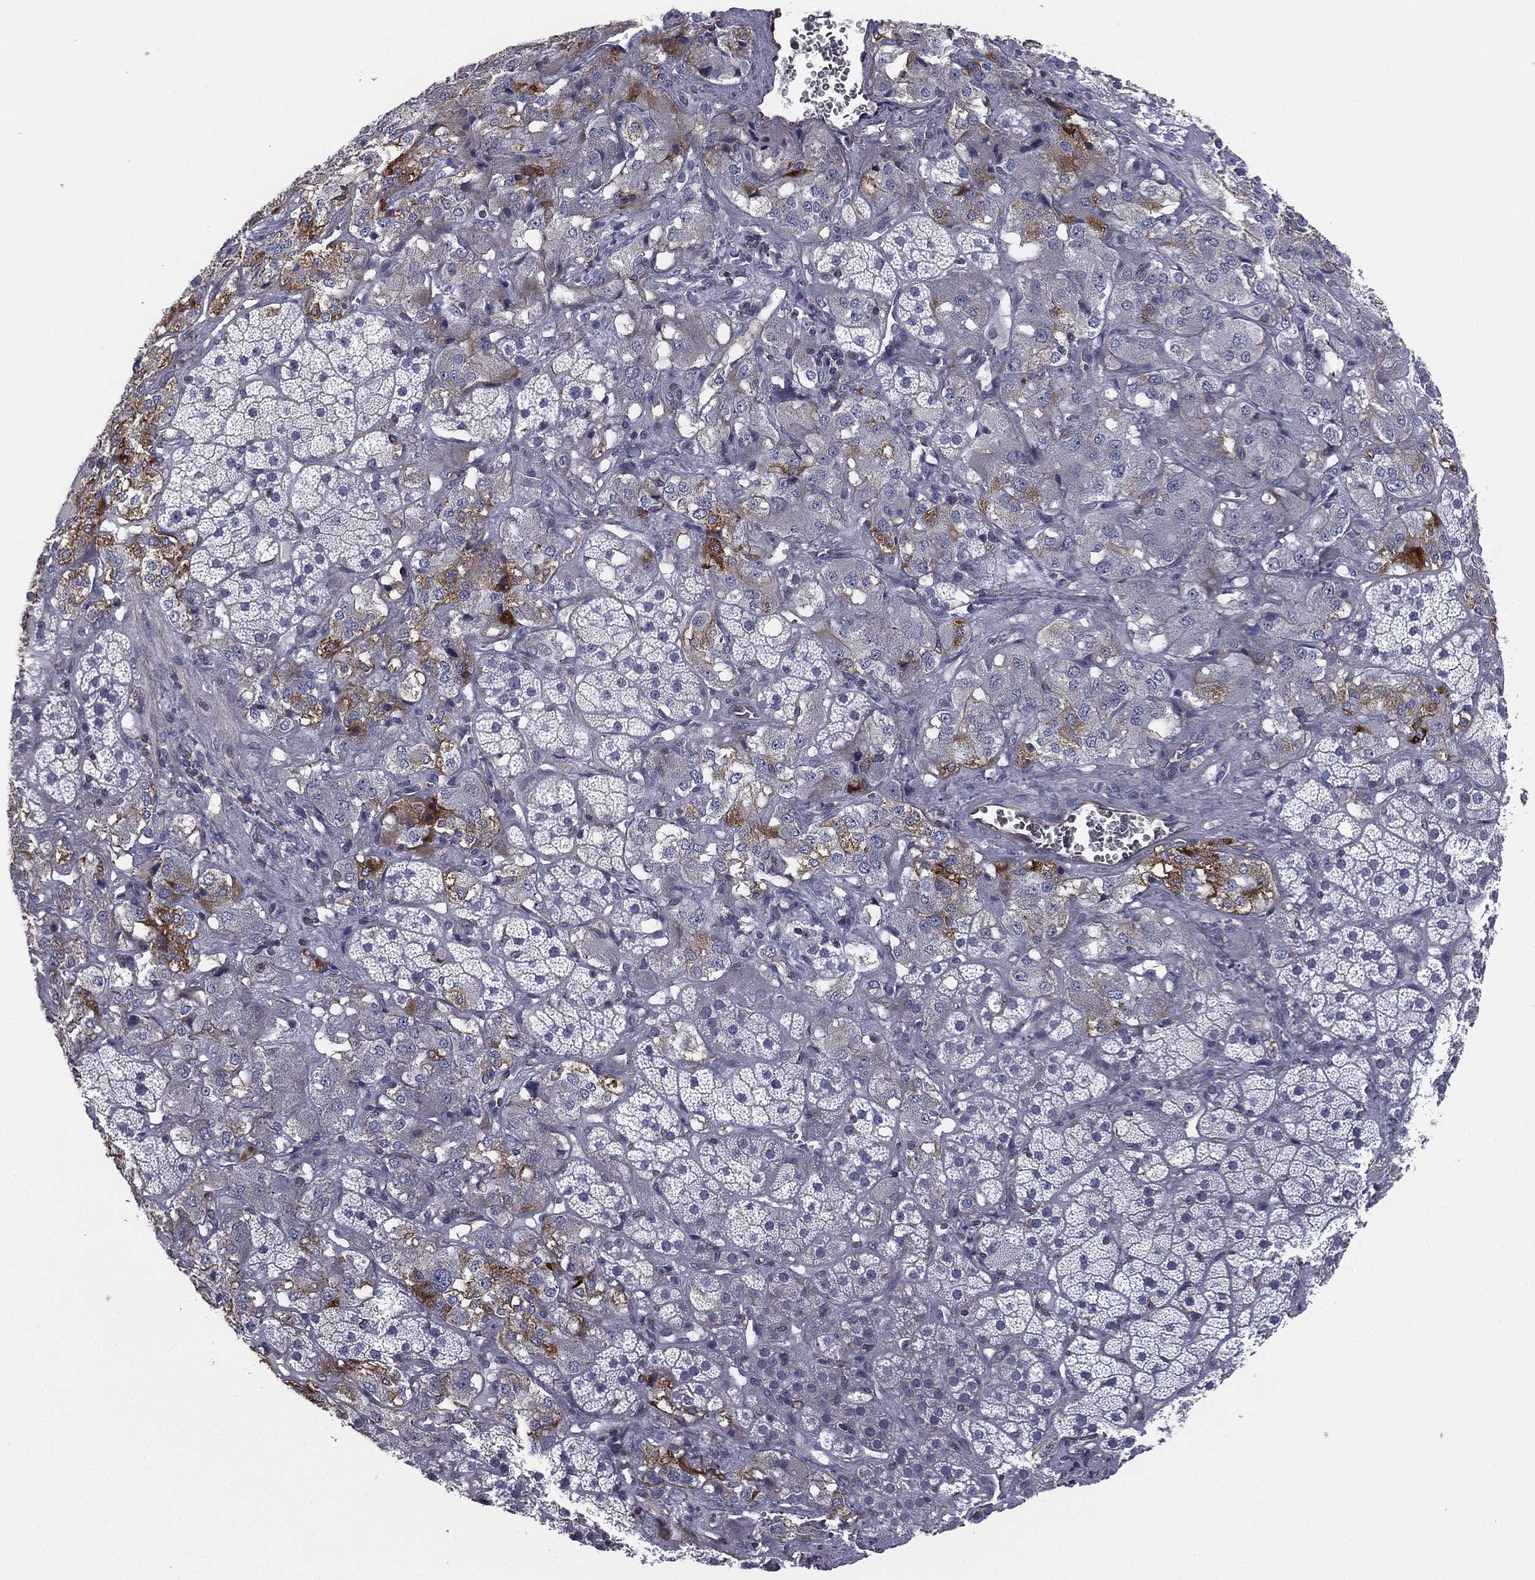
{"staining": {"intensity": "moderate", "quantity": "<25%", "location": "cytoplasmic/membranous"}, "tissue": "adrenal gland", "cell_type": "Glandular cells", "image_type": "normal", "snomed": [{"axis": "morphology", "description": "Normal tissue, NOS"}, {"axis": "topography", "description": "Adrenal gland"}], "caption": "Adrenal gland stained with DAB (3,3'-diaminobenzidine) IHC displays low levels of moderate cytoplasmic/membranous expression in approximately <25% of glandular cells. The staining is performed using DAB brown chromogen to label protein expression. The nuclei are counter-stained blue using hematoxylin.", "gene": "SCUBE1", "patient": {"sex": "male", "age": 57}}